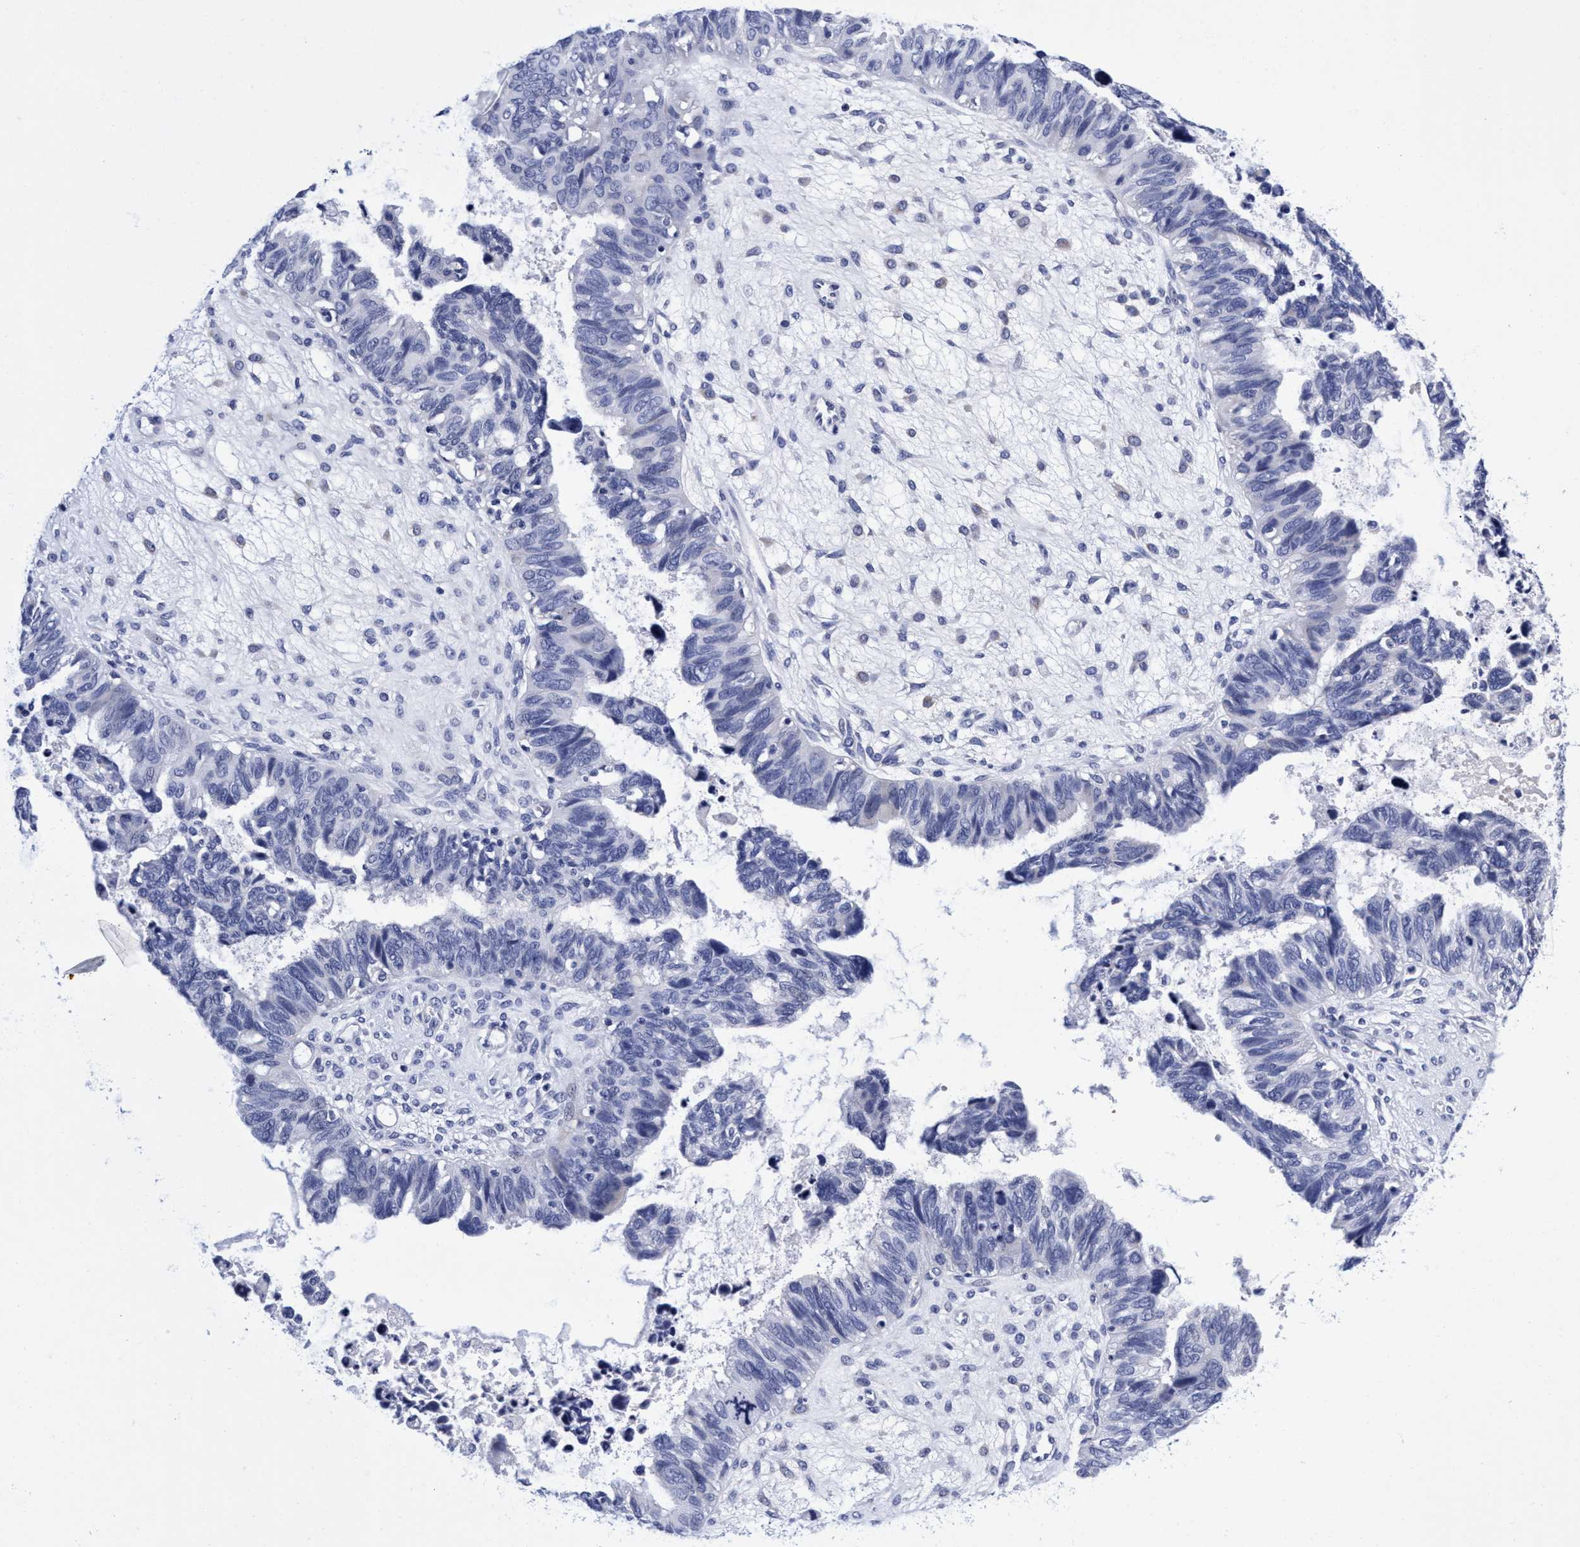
{"staining": {"intensity": "negative", "quantity": "none", "location": "none"}, "tissue": "ovarian cancer", "cell_type": "Tumor cells", "image_type": "cancer", "snomed": [{"axis": "morphology", "description": "Cystadenocarcinoma, serous, NOS"}, {"axis": "topography", "description": "Ovary"}], "caption": "There is no significant positivity in tumor cells of ovarian cancer (serous cystadenocarcinoma).", "gene": "PLPPR1", "patient": {"sex": "female", "age": 79}}